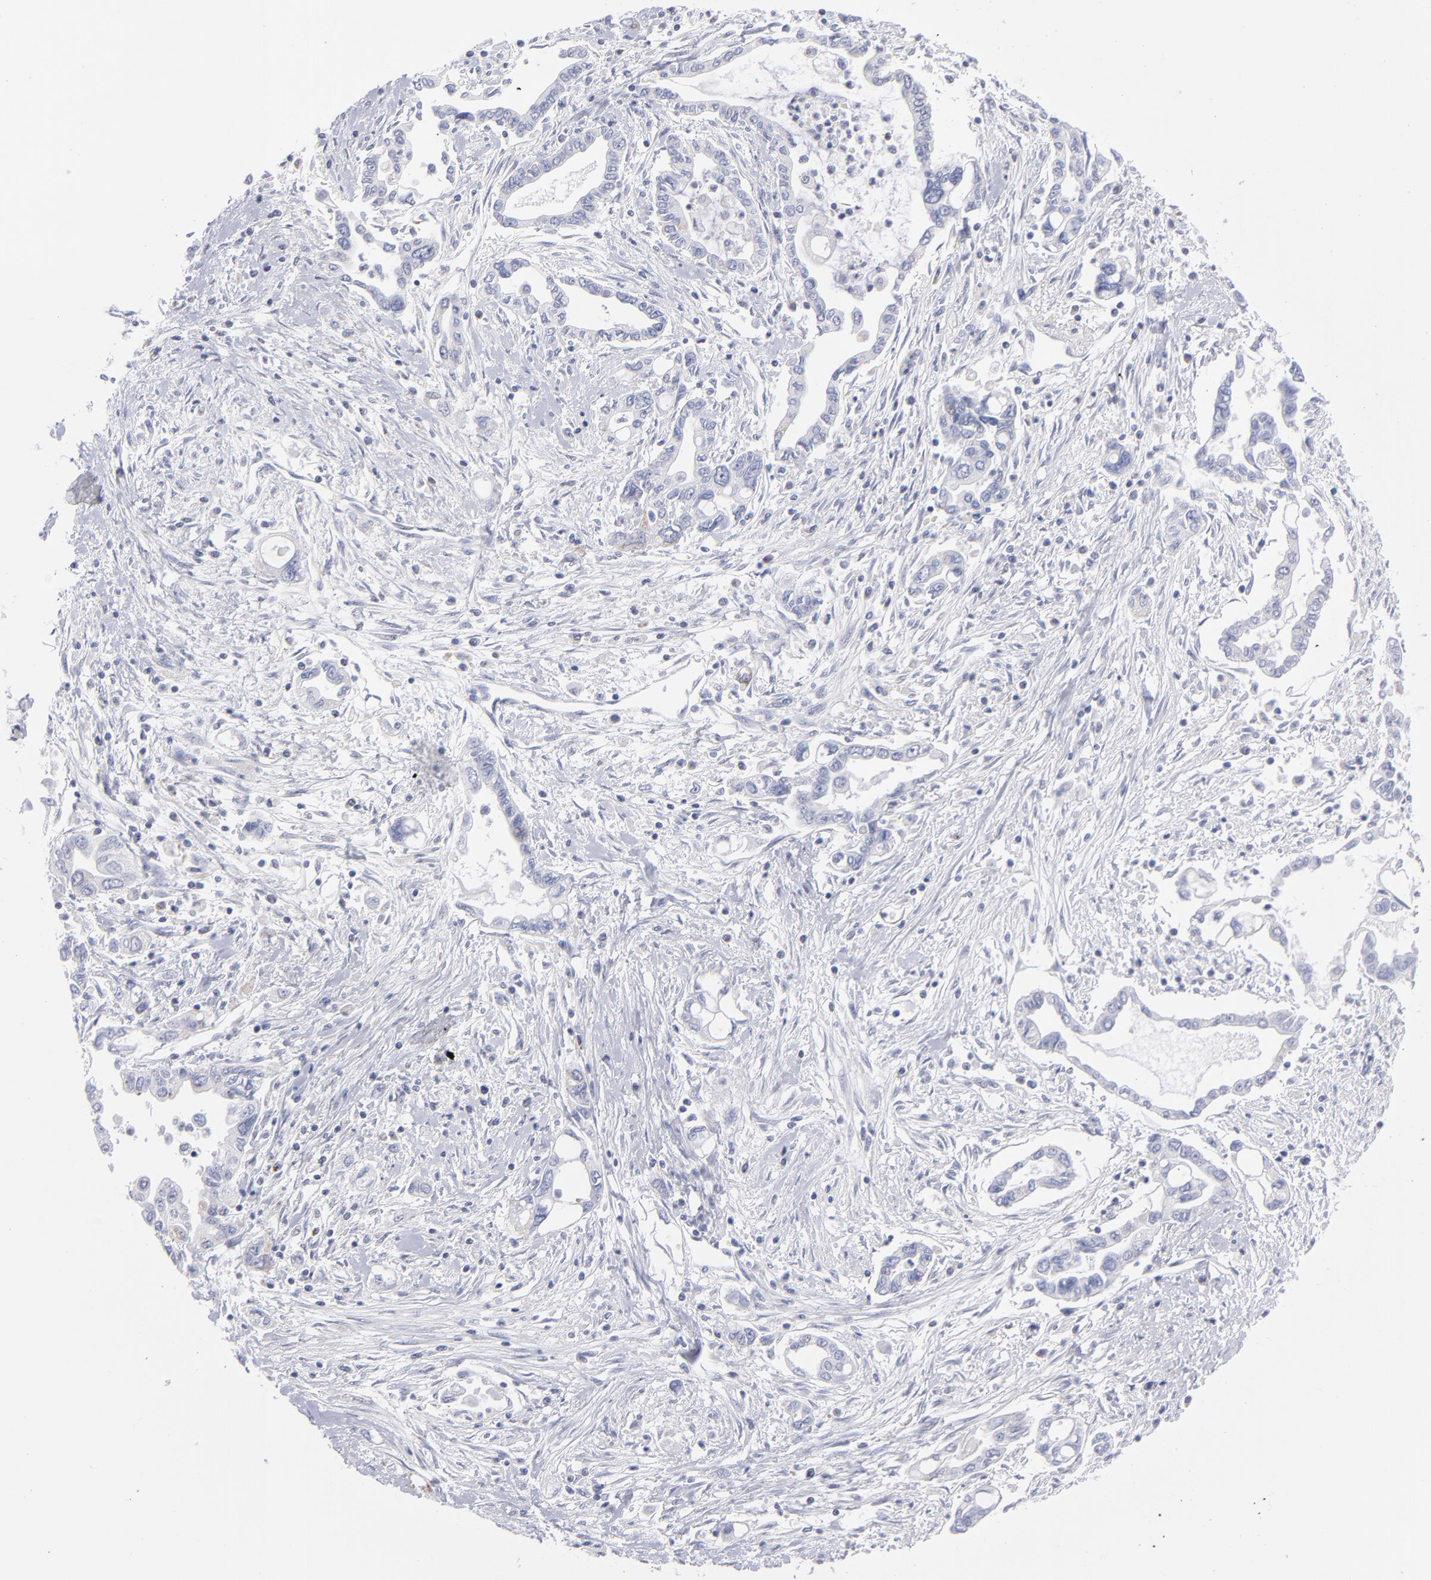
{"staining": {"intensity": "negative", "quantity": "none", "location": "none"}, "tissue": "pancreatic cancer", "cell_type": "Tumor cells", "image_type": "cancer", "snomed": [{"axis": "morphology", "description": "Adenocarcinoma, NOS"}, {"axis": "topography", "description": "Pancreas"}], "caption": "The immunohistochemistry (IHC) photomicrograph has no significant positivity in tumor cells of pancreatic cancer tissue.", "gene": "MTHFD2", "patient": {"sex": "female", "age": 57}}